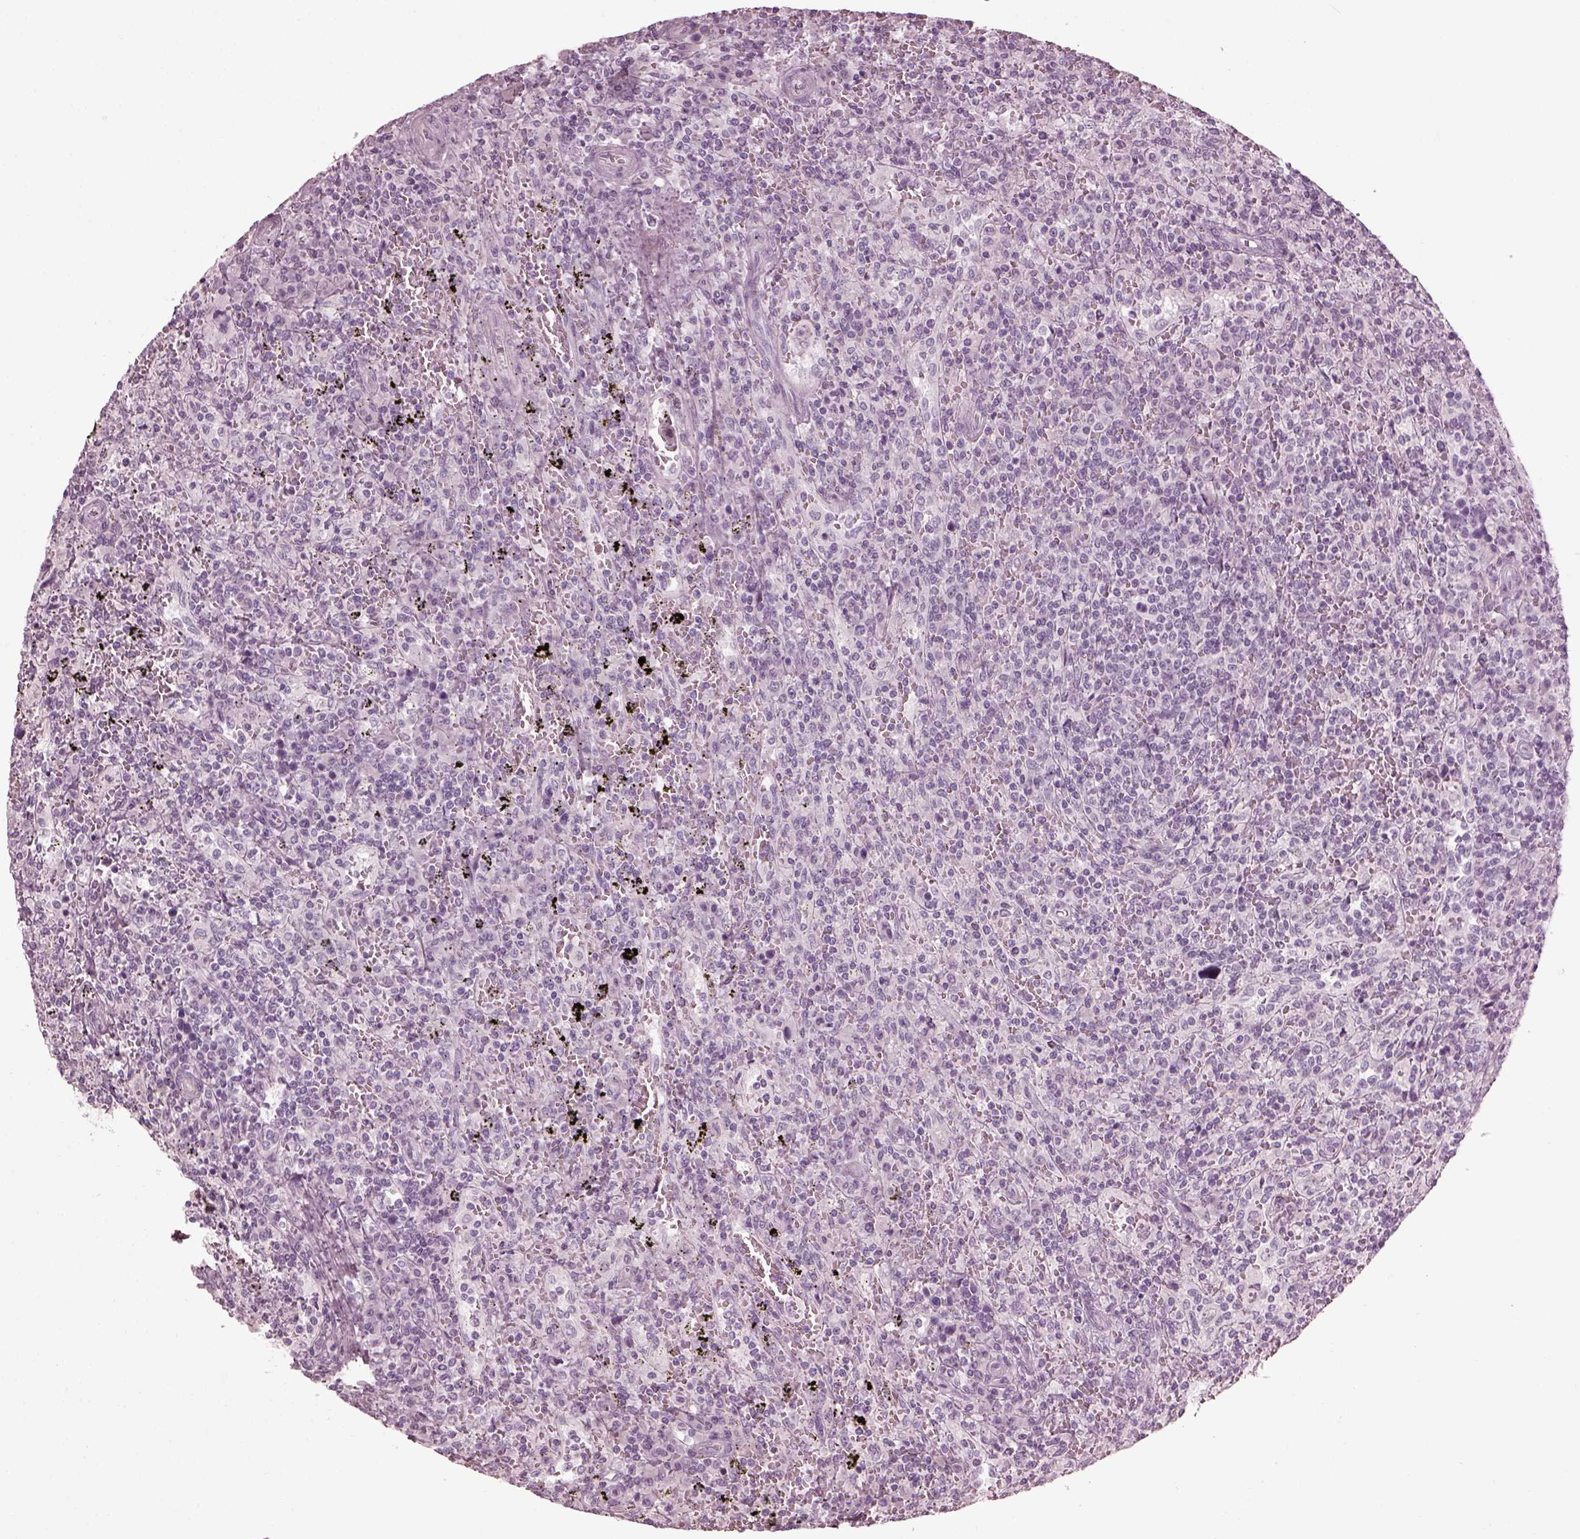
{"staining": {"intensity": "negative", "quantity": "none", "location": "none"}, "tissue": "lymphoma", "cell_type": "Tumor cells", "image_type": "cancer", "snomed": [{"axis": "morphology", "description": "Malignant lymphoma, non-Hodgkin's type, Low grade"}, {"axis": "topography", "description": "Spleen"}], "caption": "The image displays no staining of tumor cells in lymphoma. (IHC, brightfield microscopy, high magnification).", "gene": "SAXO2", "patient": {"sex": "male", "age": 62}}